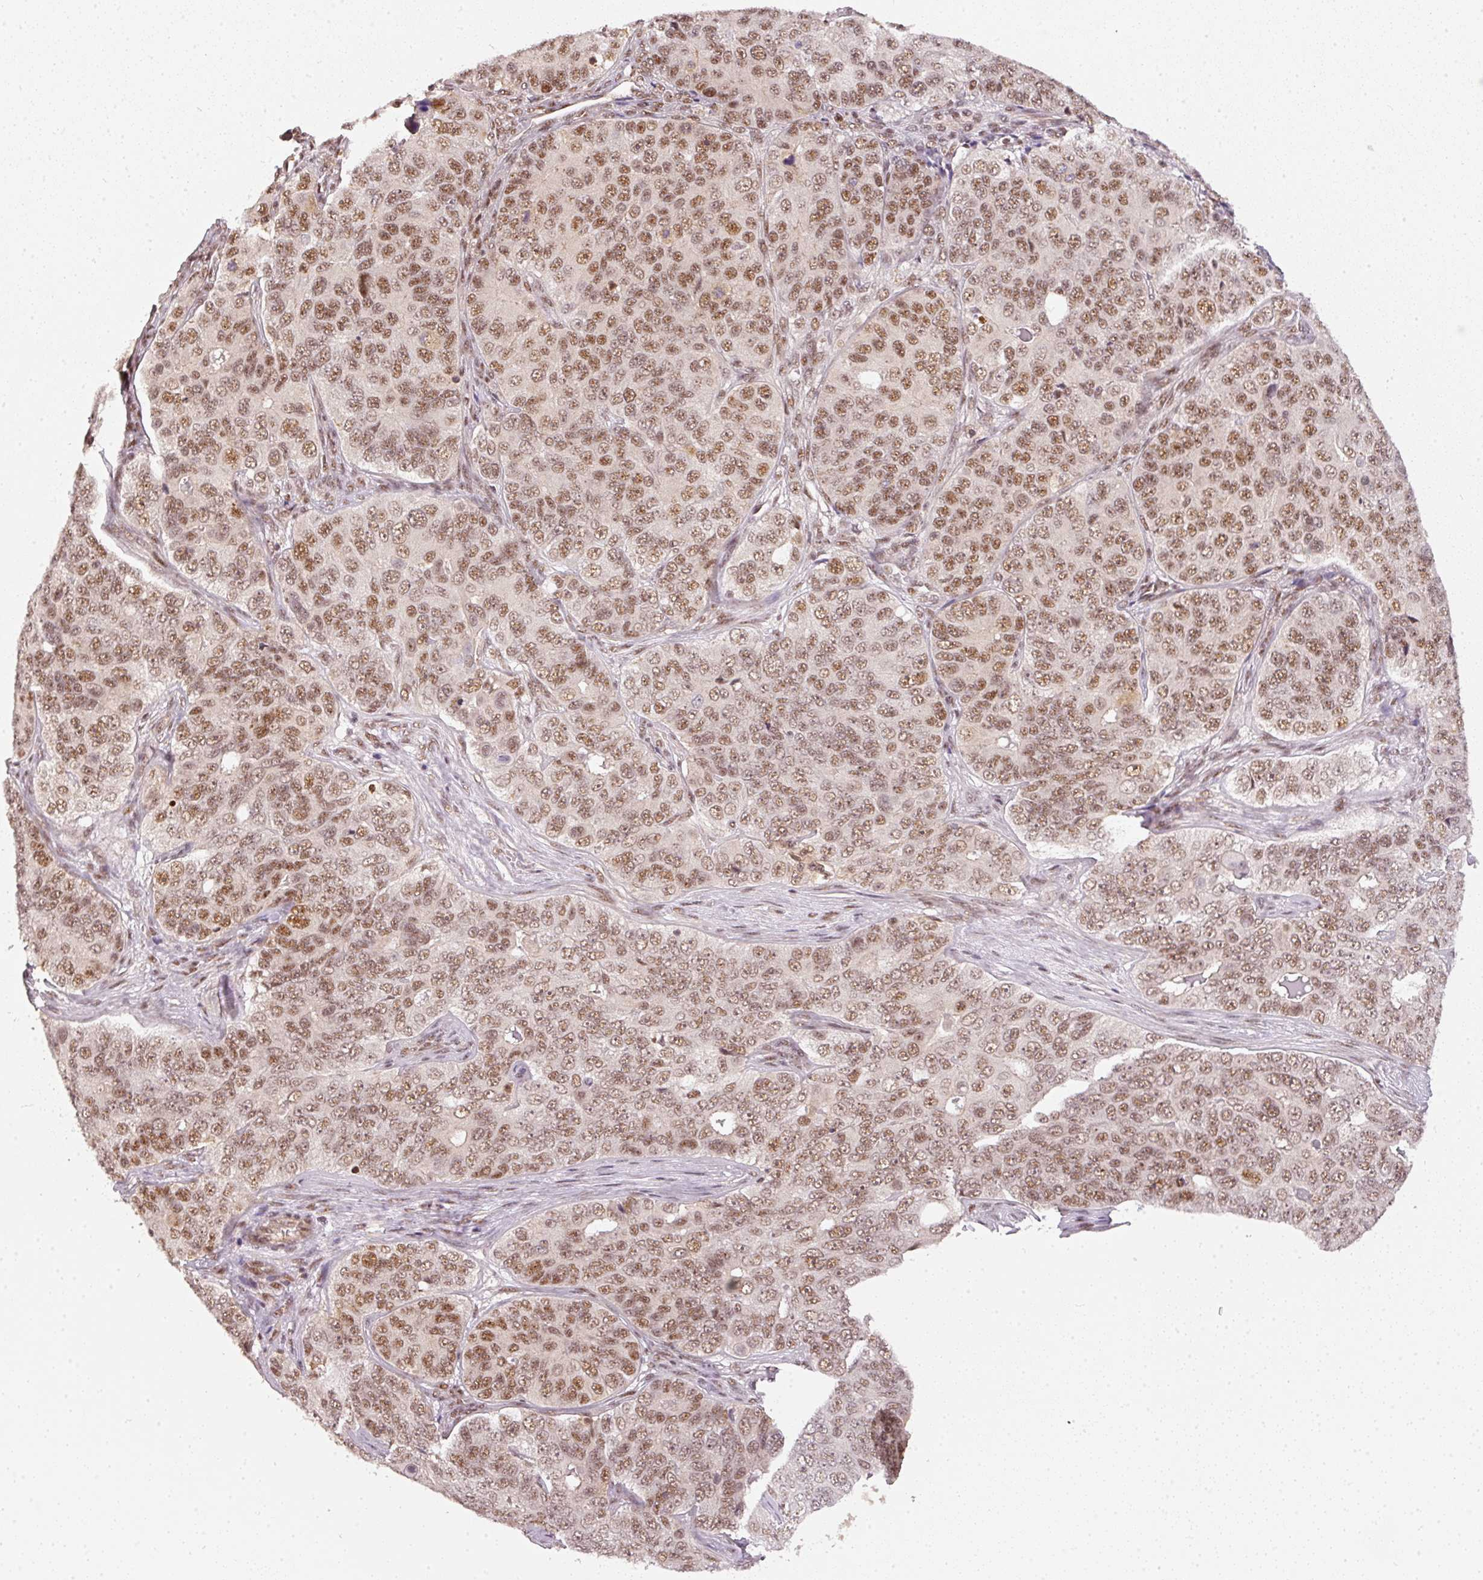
{"staining": {"intensity": "moderate", "quantity": ">75%", "location": "nuclear"}, "tissue": "ovarian cancer", "cell_type": "Tumor cells", "image_type": "cancer", "snomed": [{"axis": "morphology", "description": "Carcinoma, endometroid"}, {"axis": "topography", "description": "Ovary"}], "caption": "Immunohistochemical staining of ovarian cancer (endometroid carcinoma) displays medium levels of moderate nuclear protein expression in about >75% of tumor cells.", "gene": "THOC6", "patient": {"sex": "female", "age": 51}}